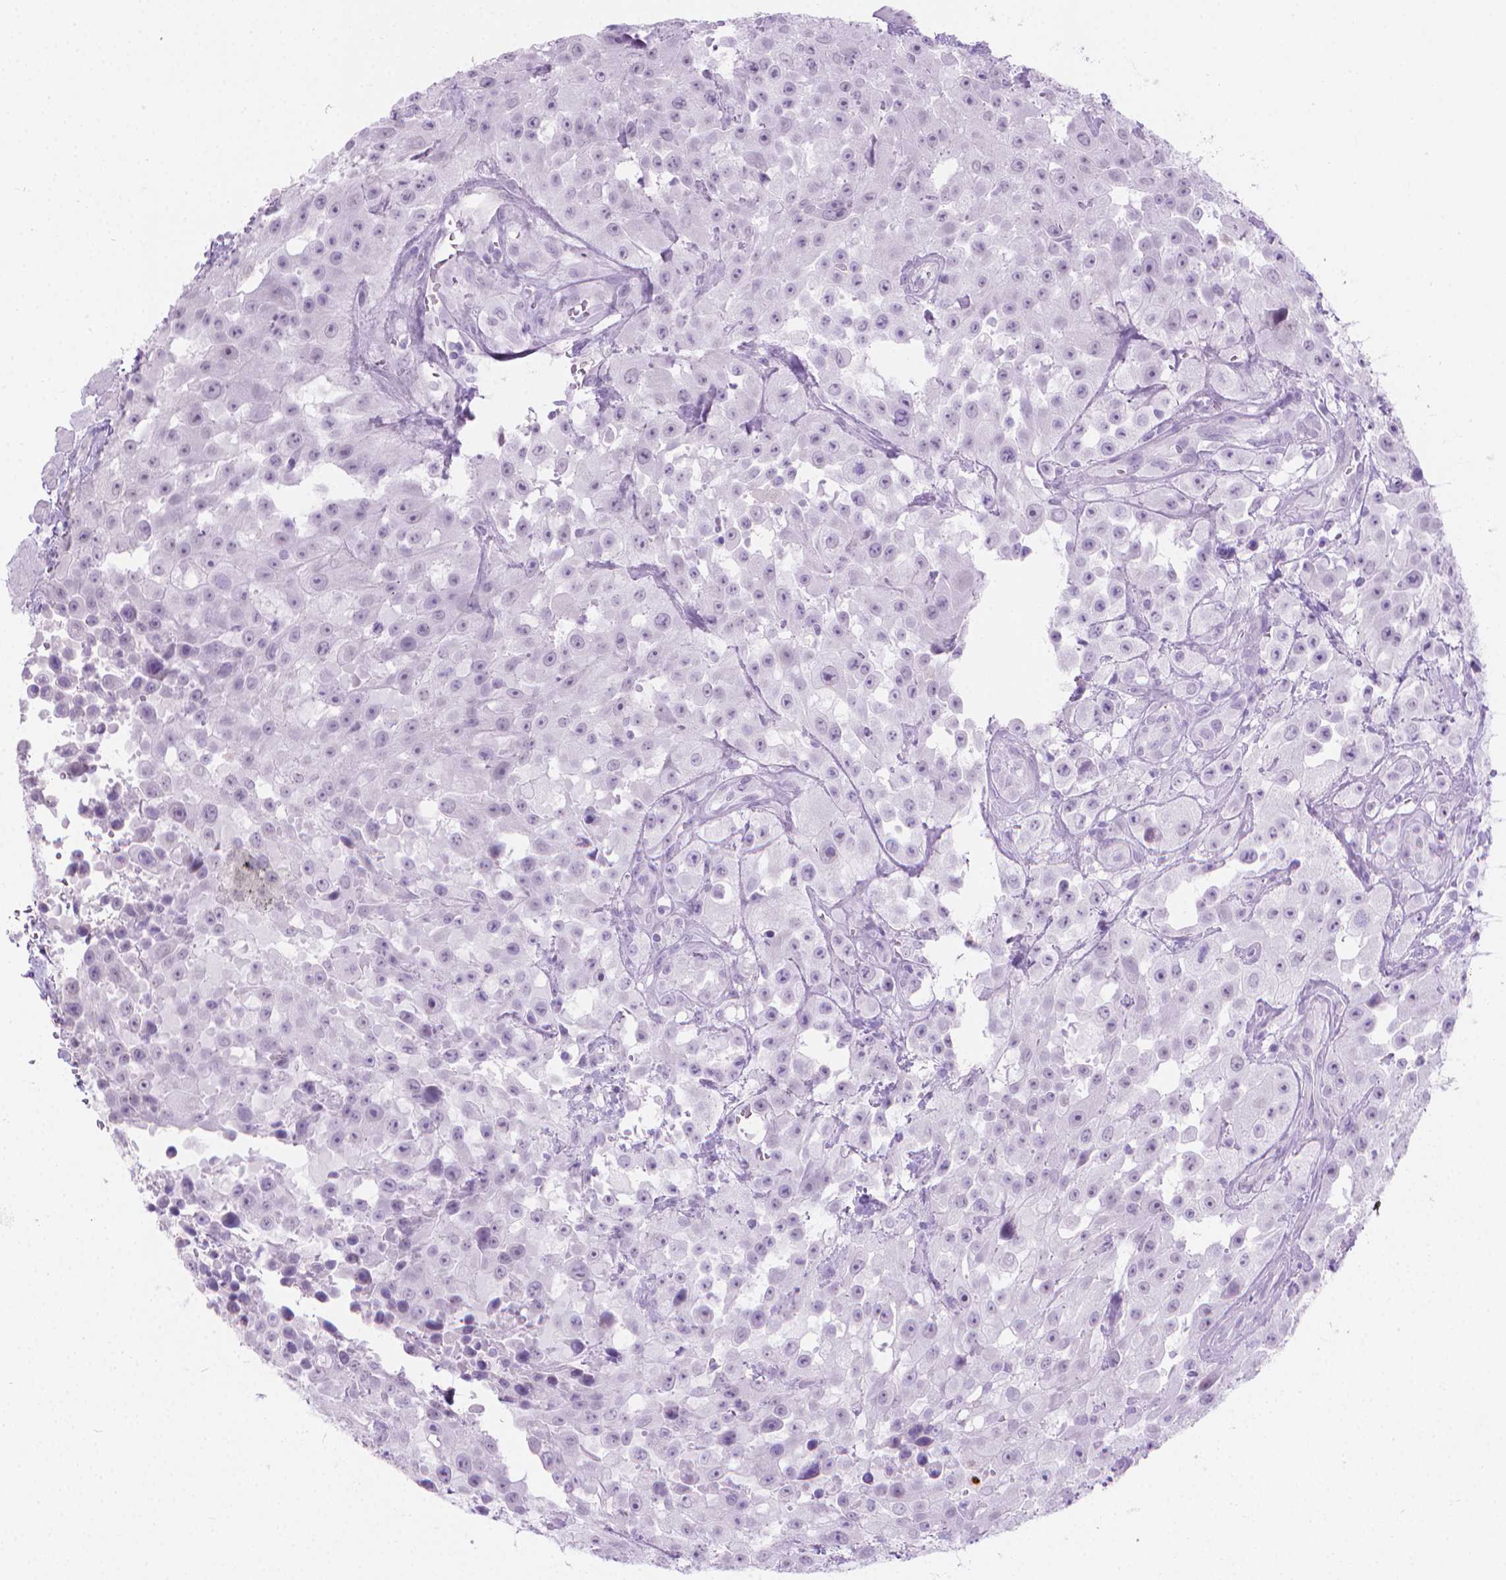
{"staining": {"intensity": "negative", "quantity": "none", "location": "none"}, "tissue": "urothelial cancer", "cell_type": "Tumor cells", "image_type": "cancer", "snomed": [{"axis": "morphology", "description": "Urothelial carcinoma, High grade"}, {"axis": "topography", "description": "Urinary bladder"}], "caption": "Urothelial cancer was stained to show a protein in brown. There is no significant staining in tumor cells. (Immunohistochemistry, brightfield microscopy, high magnification).", "gene": "CFAP52", "patient": {"sex": "male", "age": 79}}